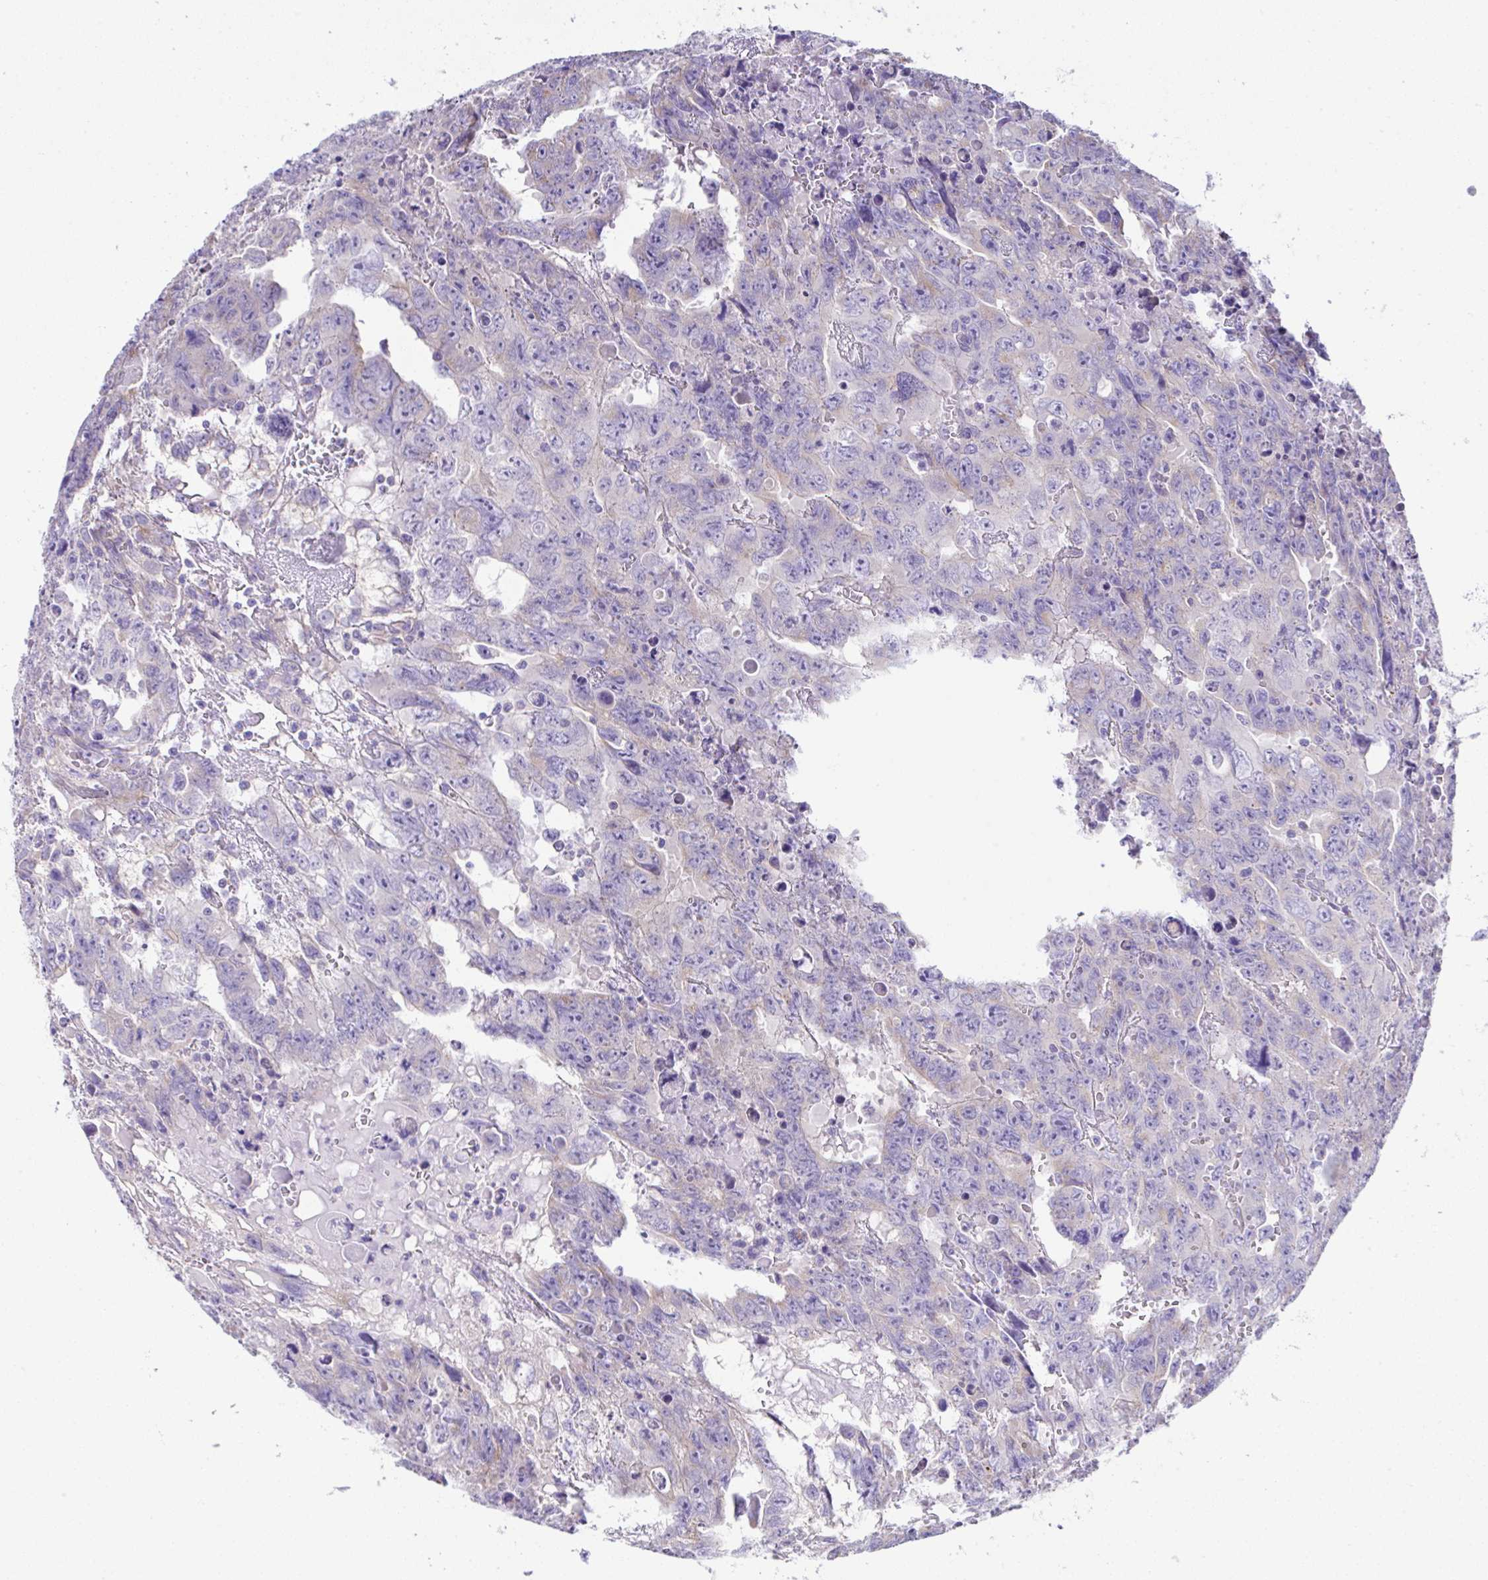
{"staining": {"intensity": "weak", "quantity": "<25%", "location": "cytoplasmic/membranous"}, "tissue": "testis cancer", "cell_type": "Tumor cells", "image_type": "cancer", "snomed": [{"axis": "morphology", "description": "Carcinoma, Embryonal, NOS"}, {"axis": "topography", "description": "Testis"}], "caption": "Immunohistochemical staining of testis cancer (embryonal carcinoma) reveals no significant staining in tumor cells. (Brightfield microscopy of DAB (3,3'-diaminobenzidine) immunohistochemistry at high magnification).", "gene": "OR4P4", "patient": {"sex": "male", "age": 24}}